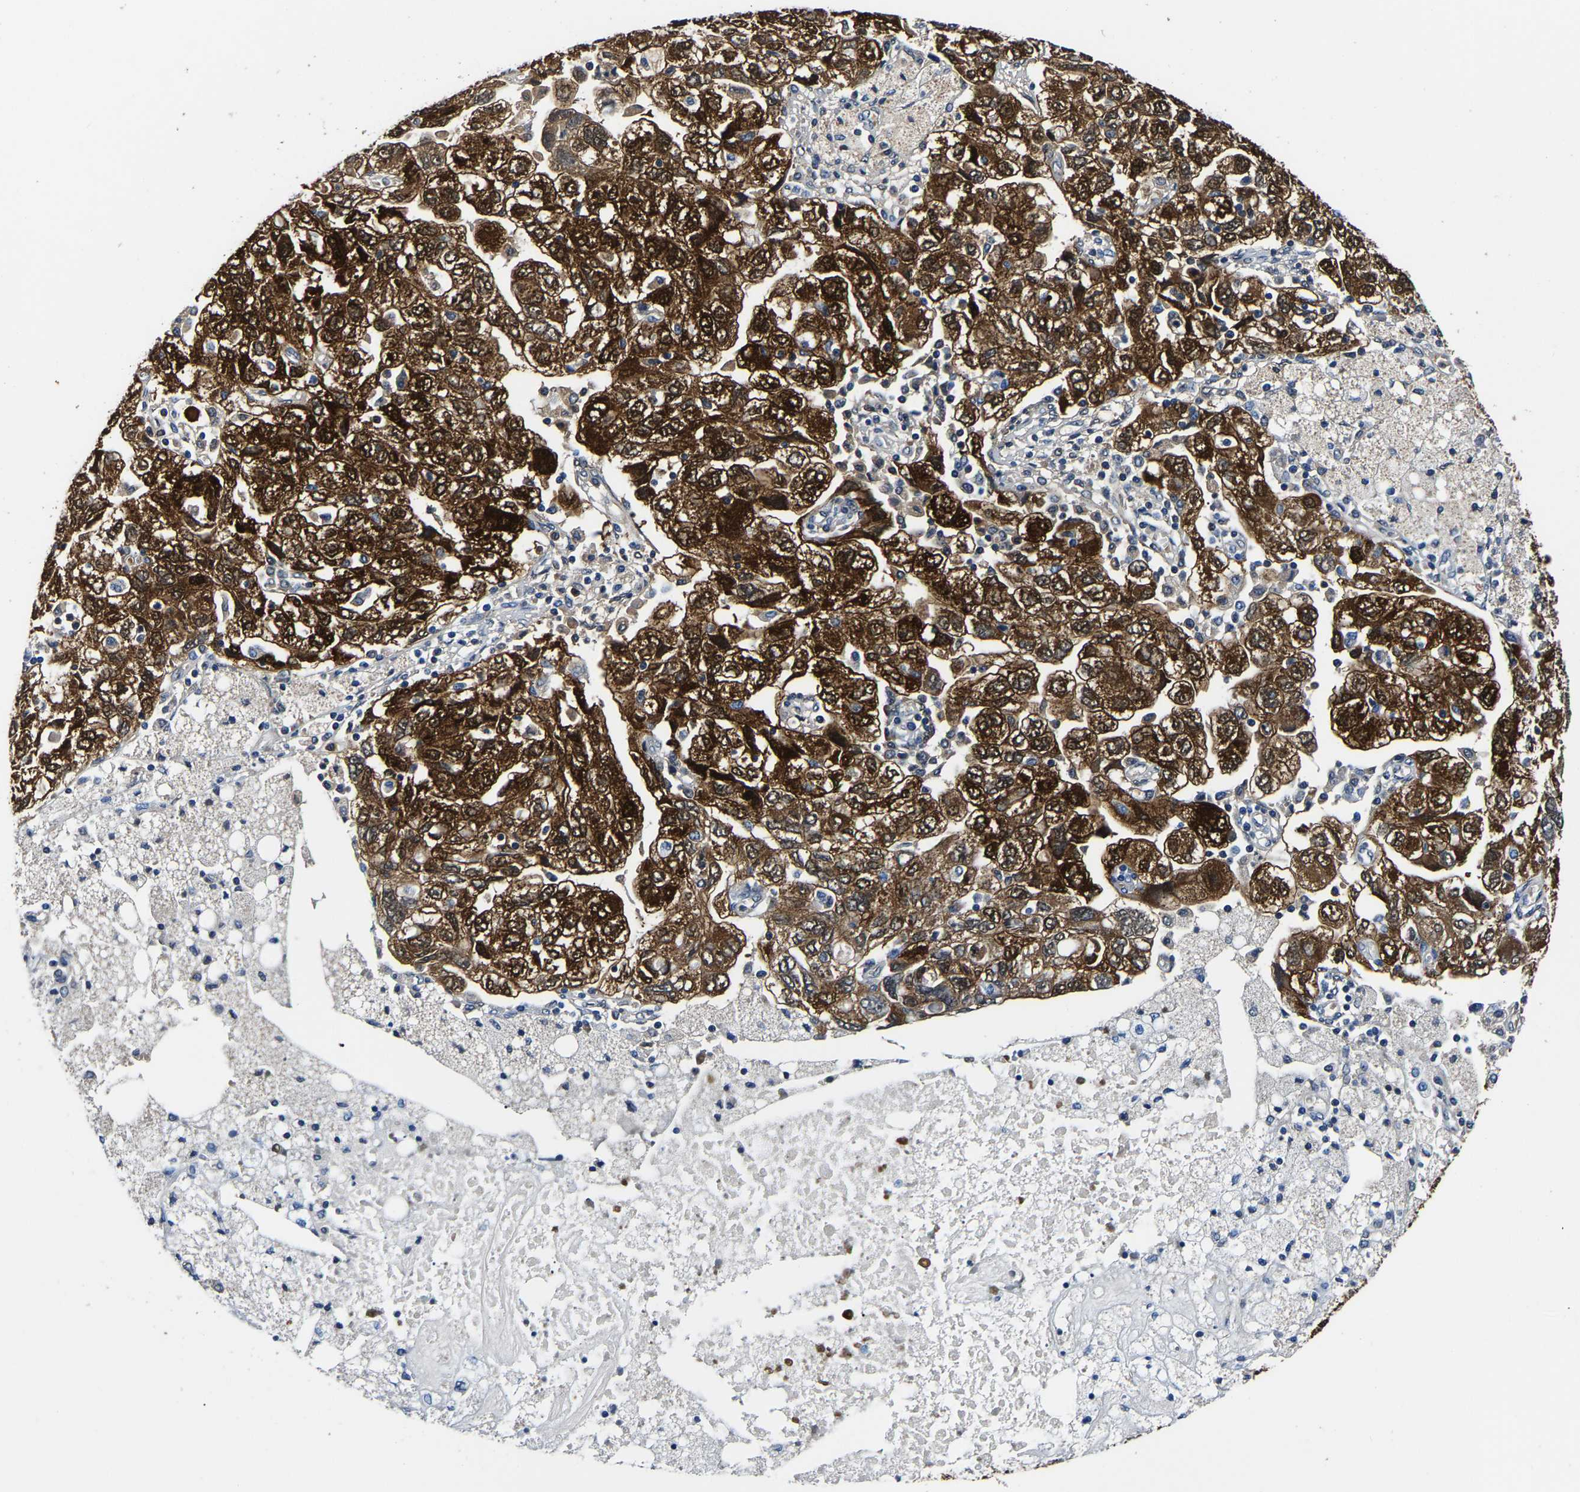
{"staining": {"intensity": "strong", "quantity": ">75%", "location": "cytoplasmic/membranous,nuclear"}, "tissue": "ovarian cancer", "cell_type": "Tumor cells", "image_type": "cancer", "snomed": [{"axis": "morphology", "description": "Carcinoma, NOS"}, {"axis": "morphology", "description": "Cystadenocarcinoma, serous, NOS"}, {"axis": "topography", "description": "Ovary"}], "caption": "There is high levels of strong cytoplasmic/membranous and nuclear staining in tumor cells of ovarian carcinoma, as demonstrated by immunohistochemical staining (brown color).", "gene": "S100A13", "patient": {"sex": "female", "age": 69}}